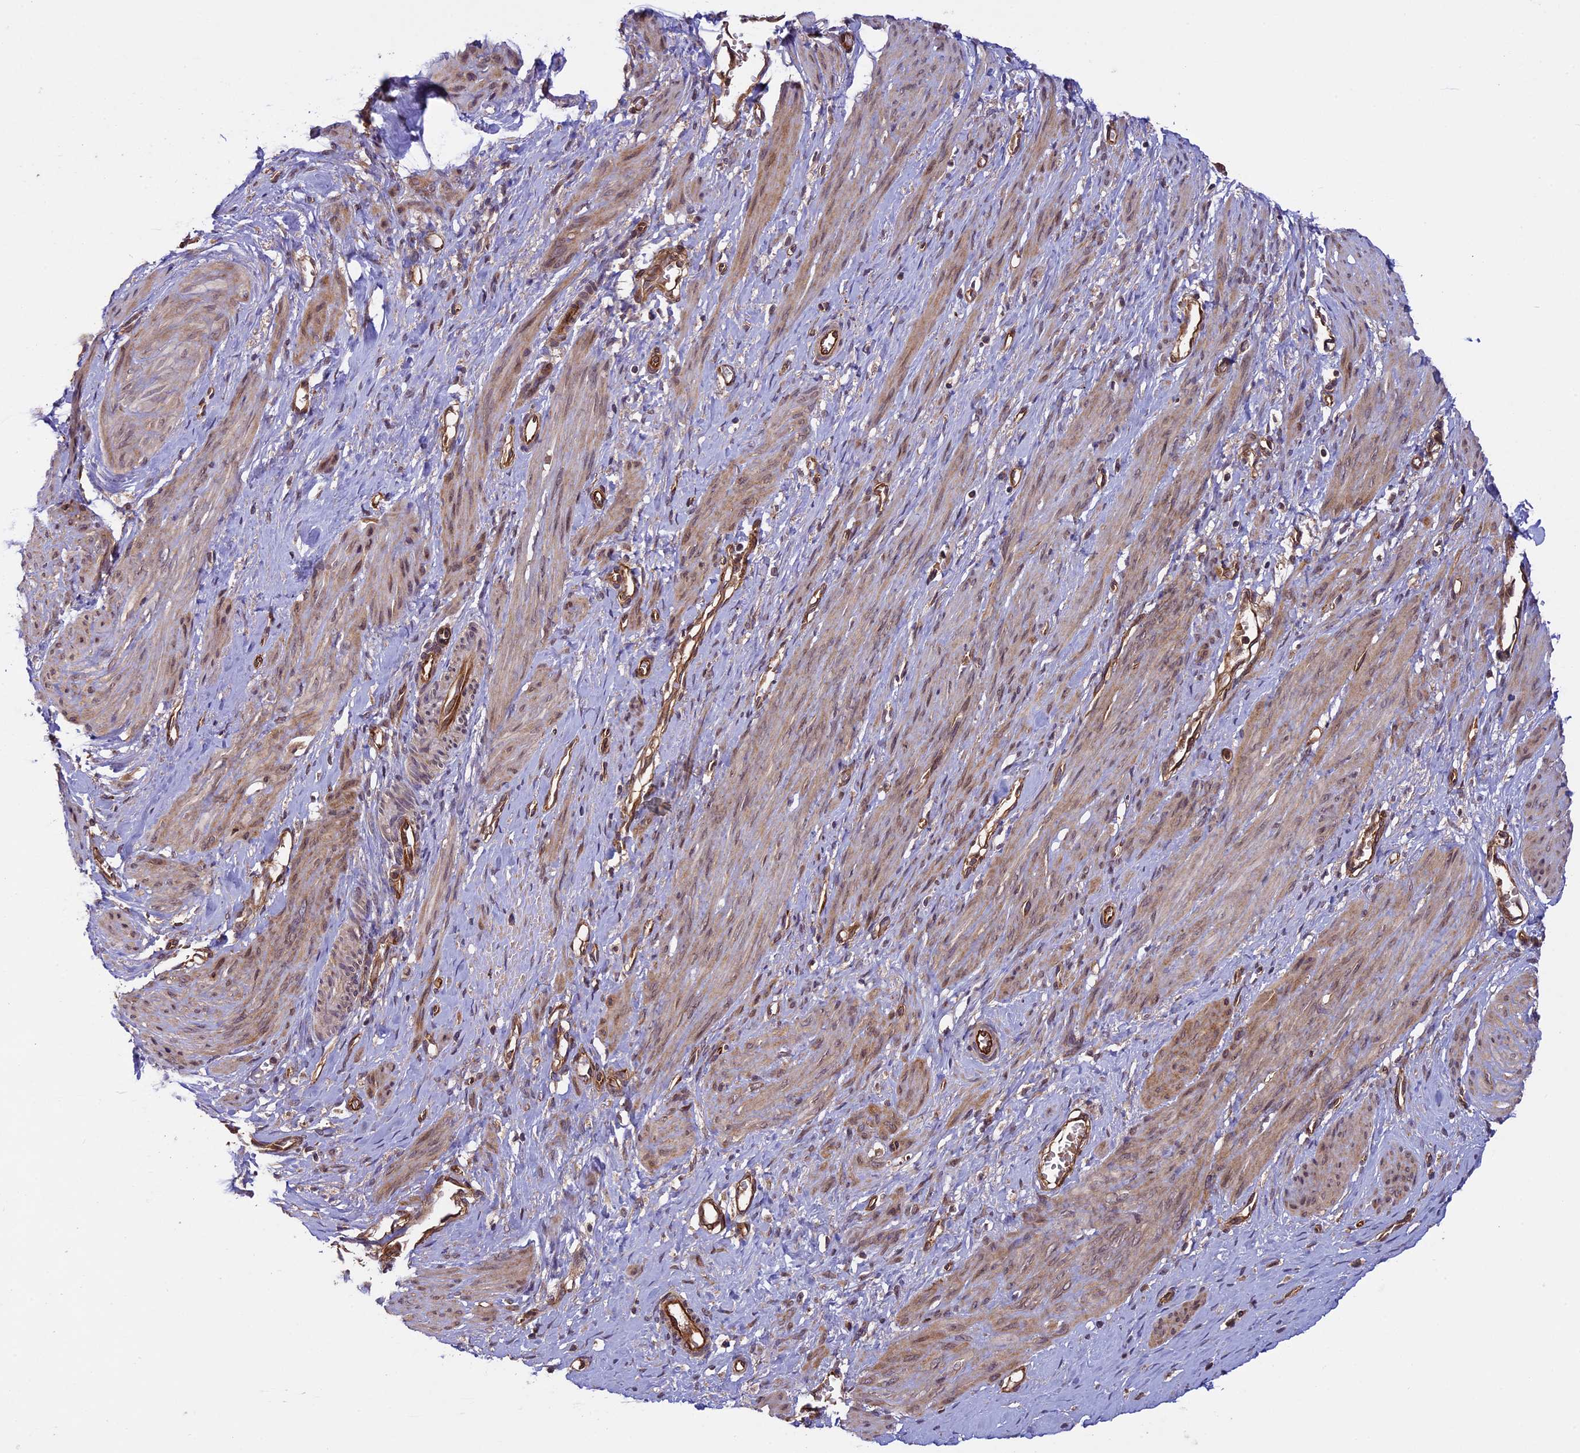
{"staining": {"intensity": "moderate", "quantity": ">75%", "location": "cytoplasmic/membranous"}, "tissue": "smooth muscle", "cell_type": "Smooth muscle cells", "image_type": "normal", "snomed": [{"axis": "morphology", "description": "Normal tissue, NOS"}, {"axis": "topography", "description": "Endometrium"}], "caption": "Immunohistochemical staining of normal smooth muscle displays >75% levels of moderate cytoplasmic/membranous protein staining in about >75% of smooth muscle cells. The protein of interest is shown in brown color, while the nuclei are stained blue.", "gene": "CCDC125", "patient": {"sex": "female", "age": 33}}